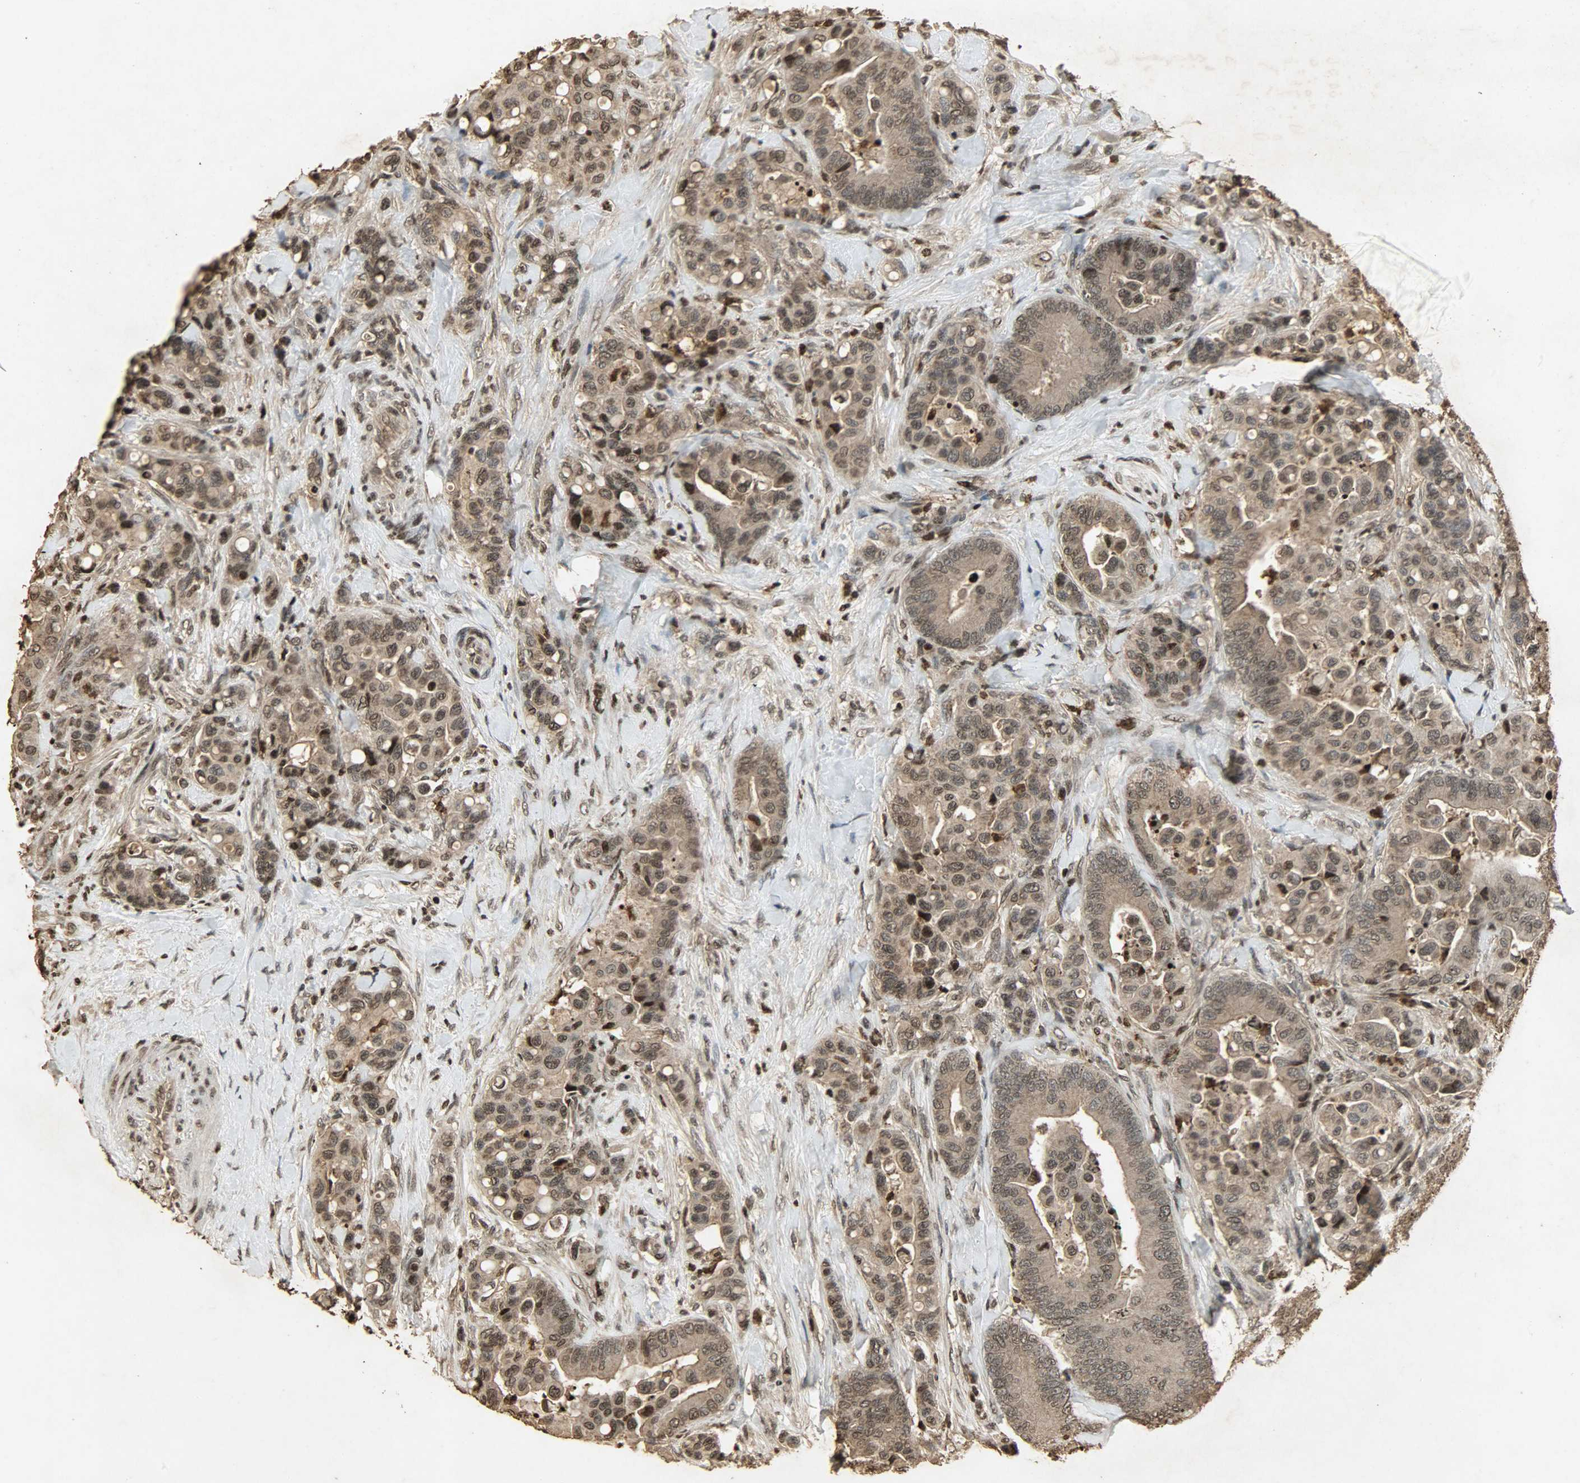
{"staining": {"intensity": "moderate", "quantity": ">75%", "location": "cytoplasmic/membranous,nuclear"}, "tissue": "colorectal cancer", "cell_type": "Tumor cells", "image_type": "cancer", "snomed": [{"axis": "morphology", "description": "Normal tissue, NOS"}, {"axis": "morphology", "description": "Adenocarcinoma, NOS"}, {"axis": "topography", "description": "Colon"}], "caption": "Protein expression analysis of human colorectal cancer (adenocarcinoma) reveals moderate cytoplasmic/membranous and nuclear positivity in about >75% of tumor cells.", "gene": "PPP3R1", "patient": {"sex": "male", "age": 82}}